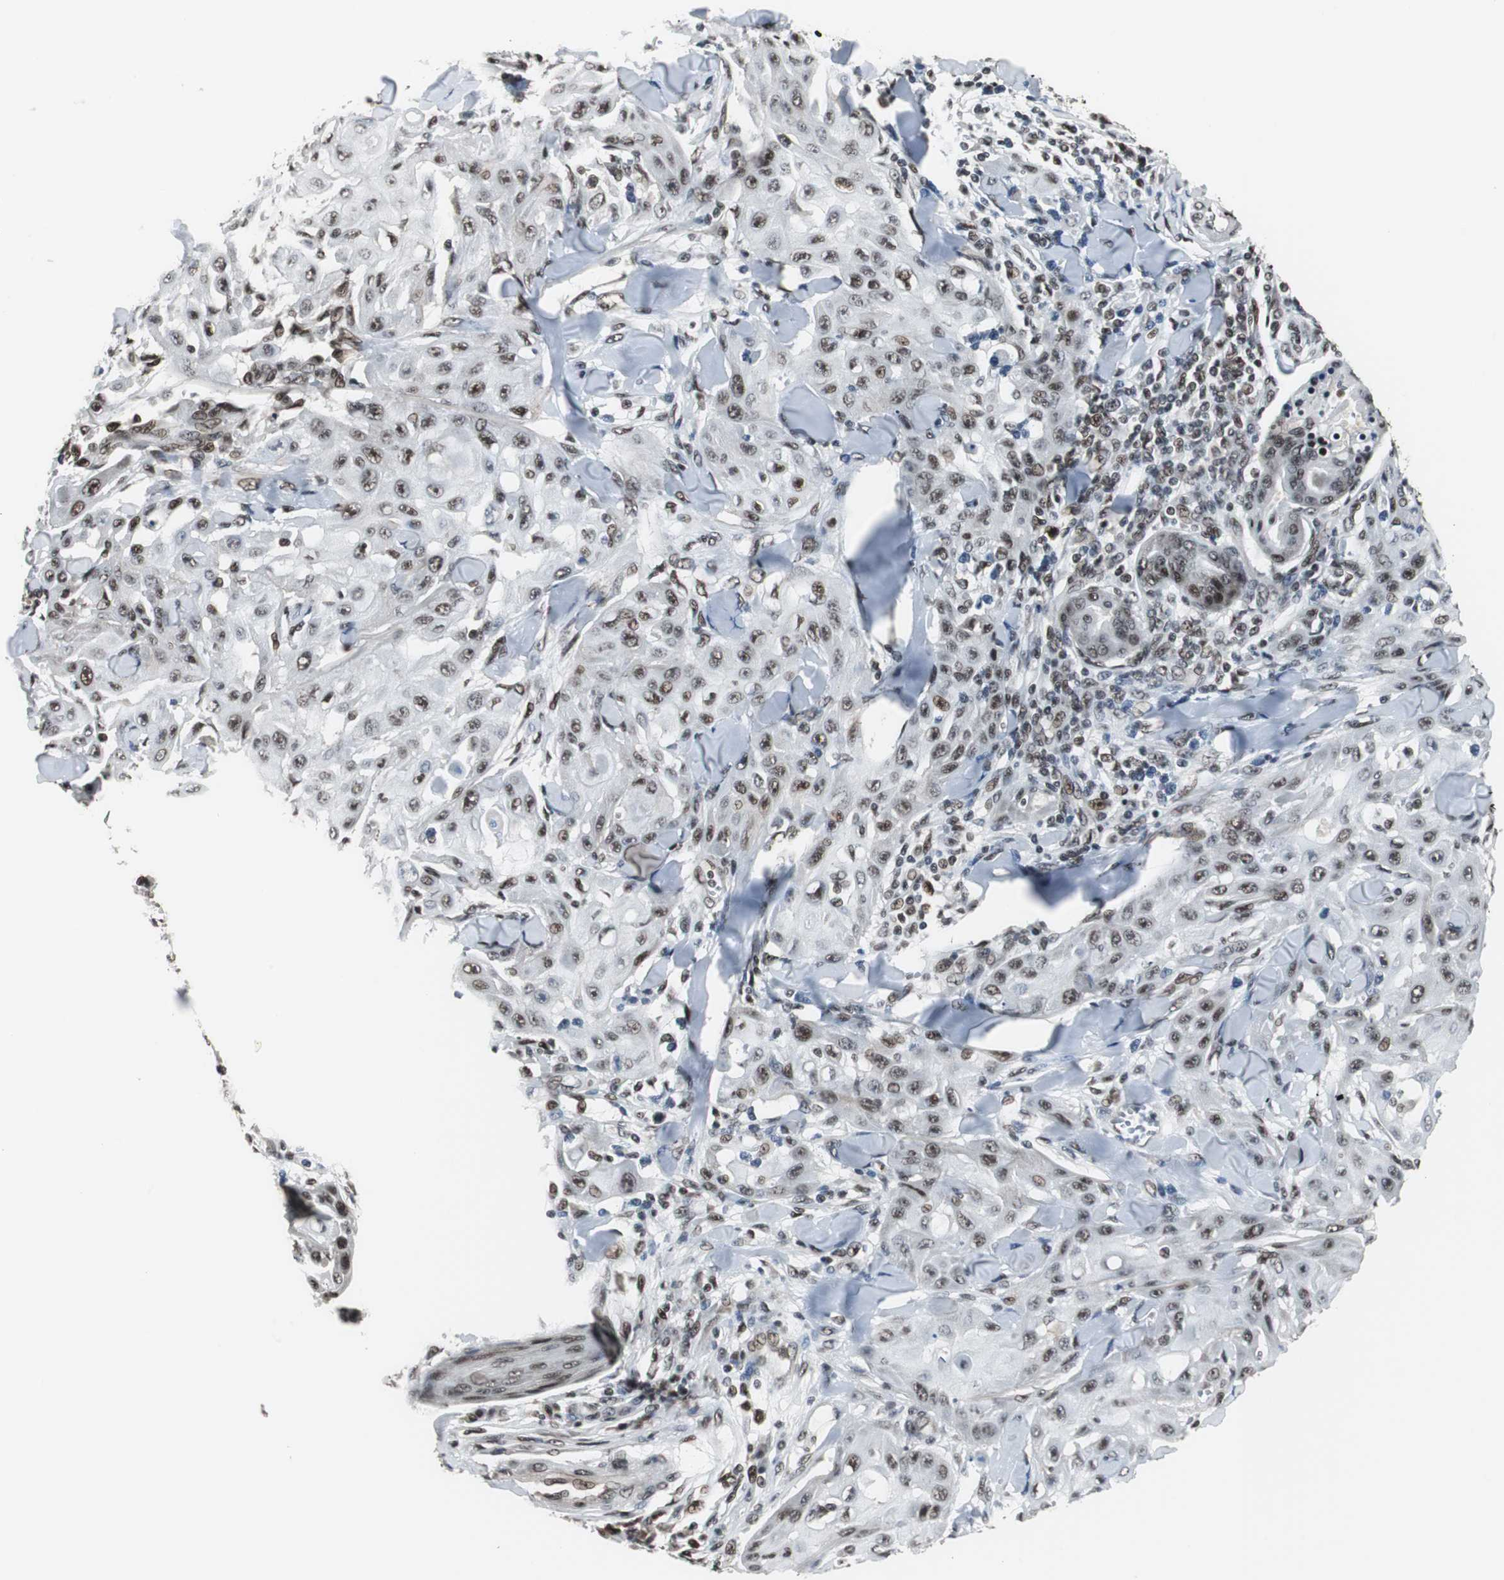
{"staining": {"intensity": "moderate", "quantity": ">75%", "location": "nuclear"}, "tissue": "skin cancer", "cell_type": "Tumor cells", "image_type": "cancer", "snomed": [{"axis": "morphology", "description": "Squamous cell carcinoma, NOS"}, {"axis": "topography", "description": "Skin"}], "caption": "This is an image of IHC staining of skin squamous cell carcinoma, which shows moderate expression in the nuclear of tumor cells.", "gene": "CDK9", "patient": {"sex": "male", "age": 24}}